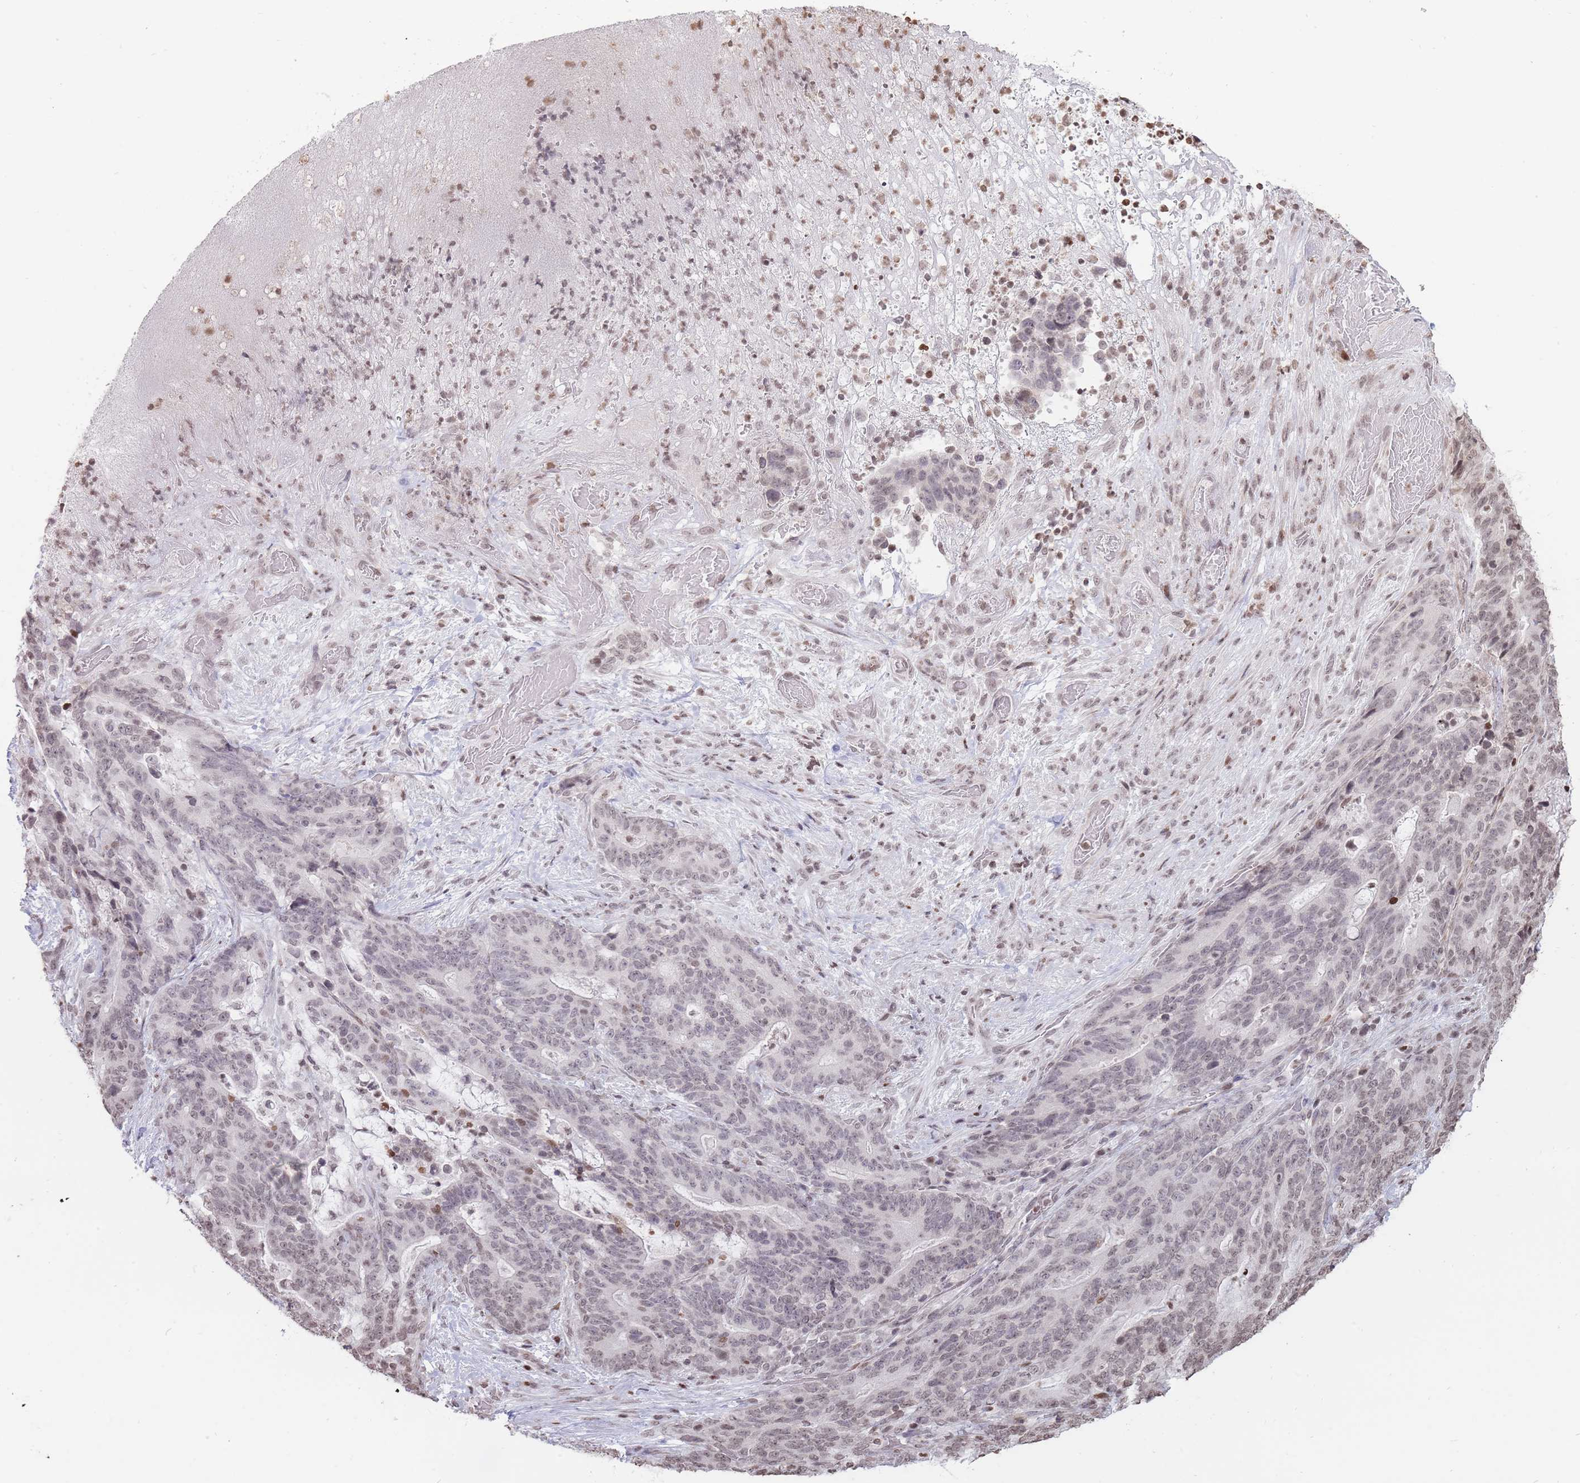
{"staining": {"intensity": "weak", "quantity": "<25%", "location": "nuclear"}, "tissue": "stomach cancer", "cell_type": "Tumor cells", "image_type": "cancer", "snomed": [{"axis": "morphology", "description": "Normal tissue, NOS"}, {"axis": "morphology", "description": "Adenocarcinoma, NOS"}, {"axis": "topography", "description": "Stomach"}], "caption": "Protein analysis of stomach cancer exhibits no significant staining in tumor cells. Nuclei are stained in blue.", "gene": "SHISAL1", "patient": {"sex": "female", "age": 64}}